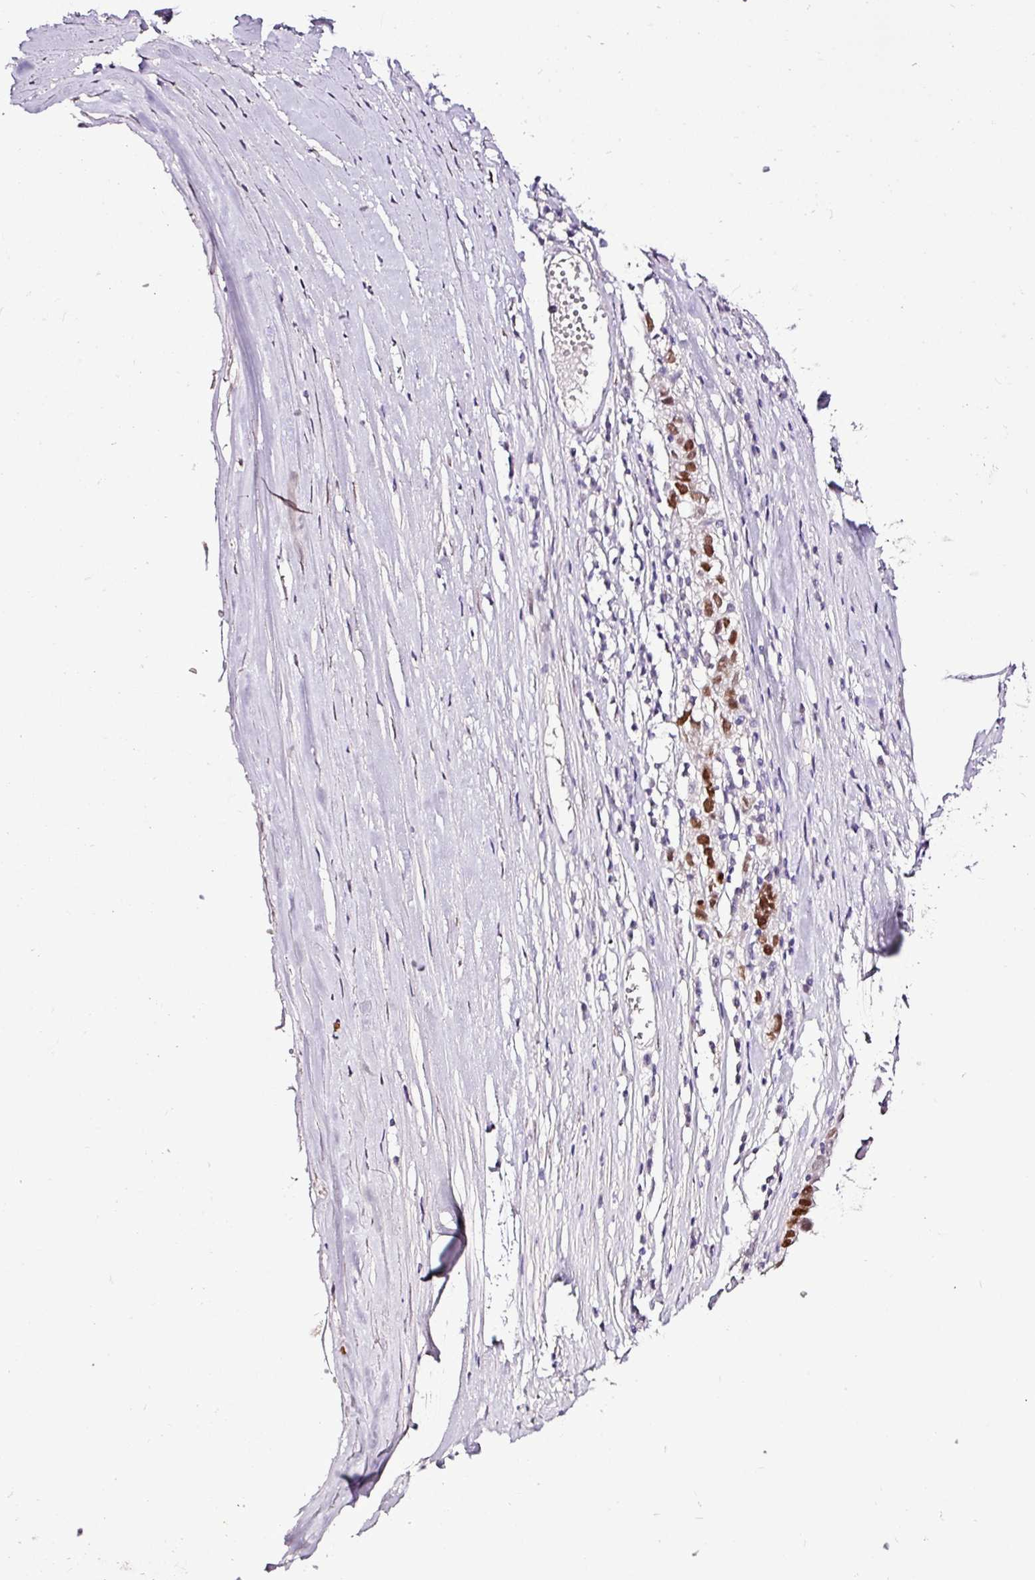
{"staining": {"intensity": "moderate", "quantity": ">75%", "location": "nuclear"}, "tissue": "ovarian cancer", "cell_type": "Tumor cells", "image_type": "cancer", "snomed": [{"axis": "morphology", "description": "Carcinoma, endometroid"}, {"axis": "topography", "description": "Ovary"}], "caption": "A high-resolution micrograph shows immunohistochemistry staining of ovarian cancer, which shows moderate nuclear expression in about >75% of tumor cells.", "gene": "ESR1", "patient": {"sex": "female", "age": 62}}